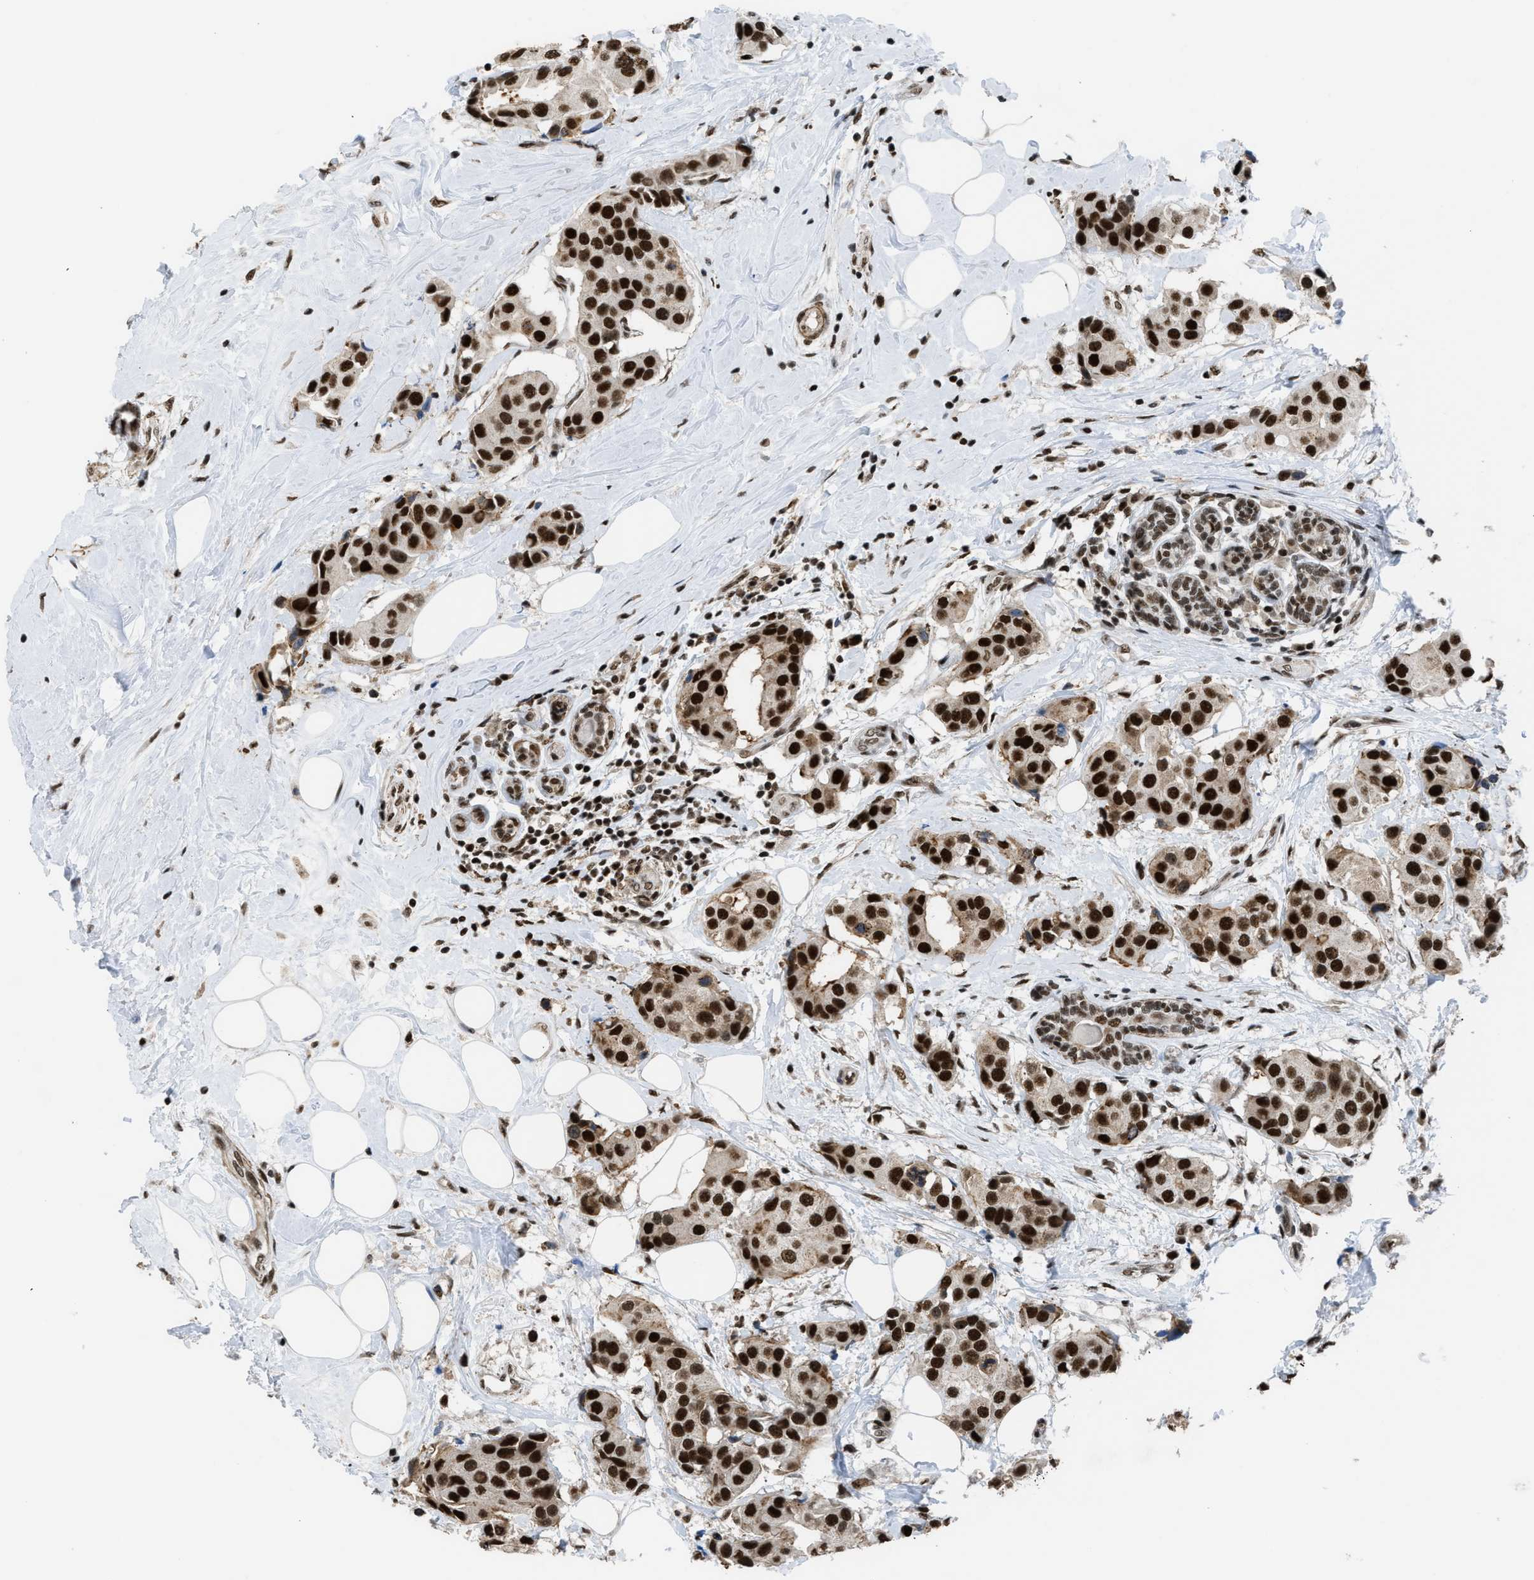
{"staining": {"intensity": "strong", "quantity": ">75%", "location": "nuclear"}, "tissue": "breast cancer", "cell_type": "Tumor cells", "image_type": "cancer", "snomed": [{"axis": "morphology", "description": "Normal tissue, NOS"}, {"axis": "morphology", "description": "Duct carcinoma"}, {"axis": "topography", "description": "Breast"}], "caption": "A micrograph showing strong nuclear staining in about >75% of tumor cells in breast cancer (infiltrating ductal carcinoma), as visualized by brown immunohistochemical staining.", "gene": "SCAF4", "patient": {"sex": "female", "age": 39}}